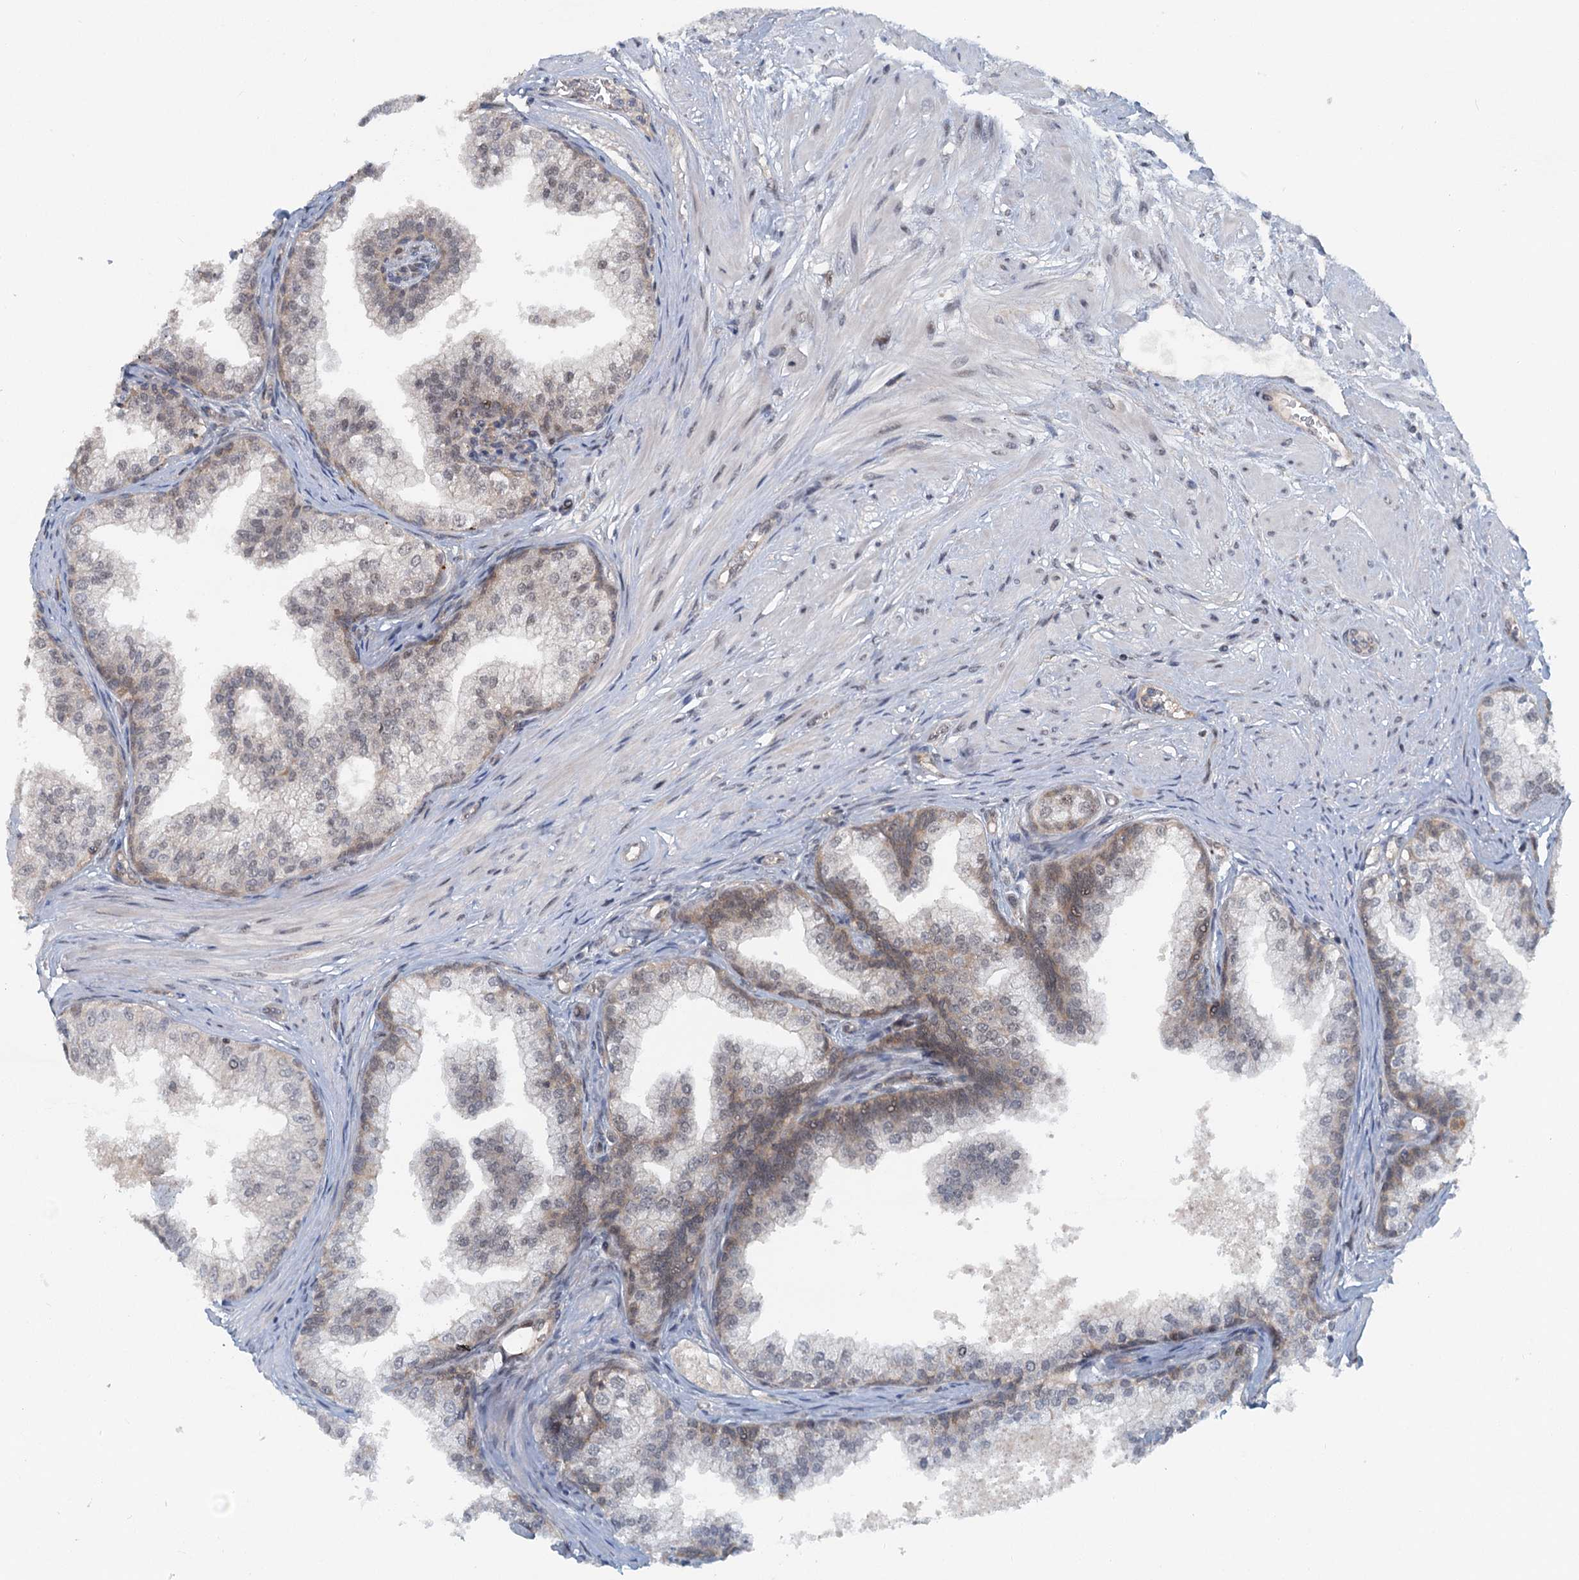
{"staining": {"intensity": "moderate", "quantity": "<25%", "location": "cytoplasmic/membranous,nuclear"}, "tissue": "prostate", "cell_type": "Glandular cells", "image_type": "normal", "snomed": [{"axis": "morphology", "description": "Normal tissue, NOS"}, {"axis": "topography", "description": "Prostate"}], "caption": "Immunohistochemistry histopathology image of benign human prostate stained for a protein (brown), which displays low levels of moderate cytoplasmic/membranous,nuclear positivity in approximately <25% of glandular cells.", "gene": "TAS2R42", "patient": {"sex": "male", "age": 60}}